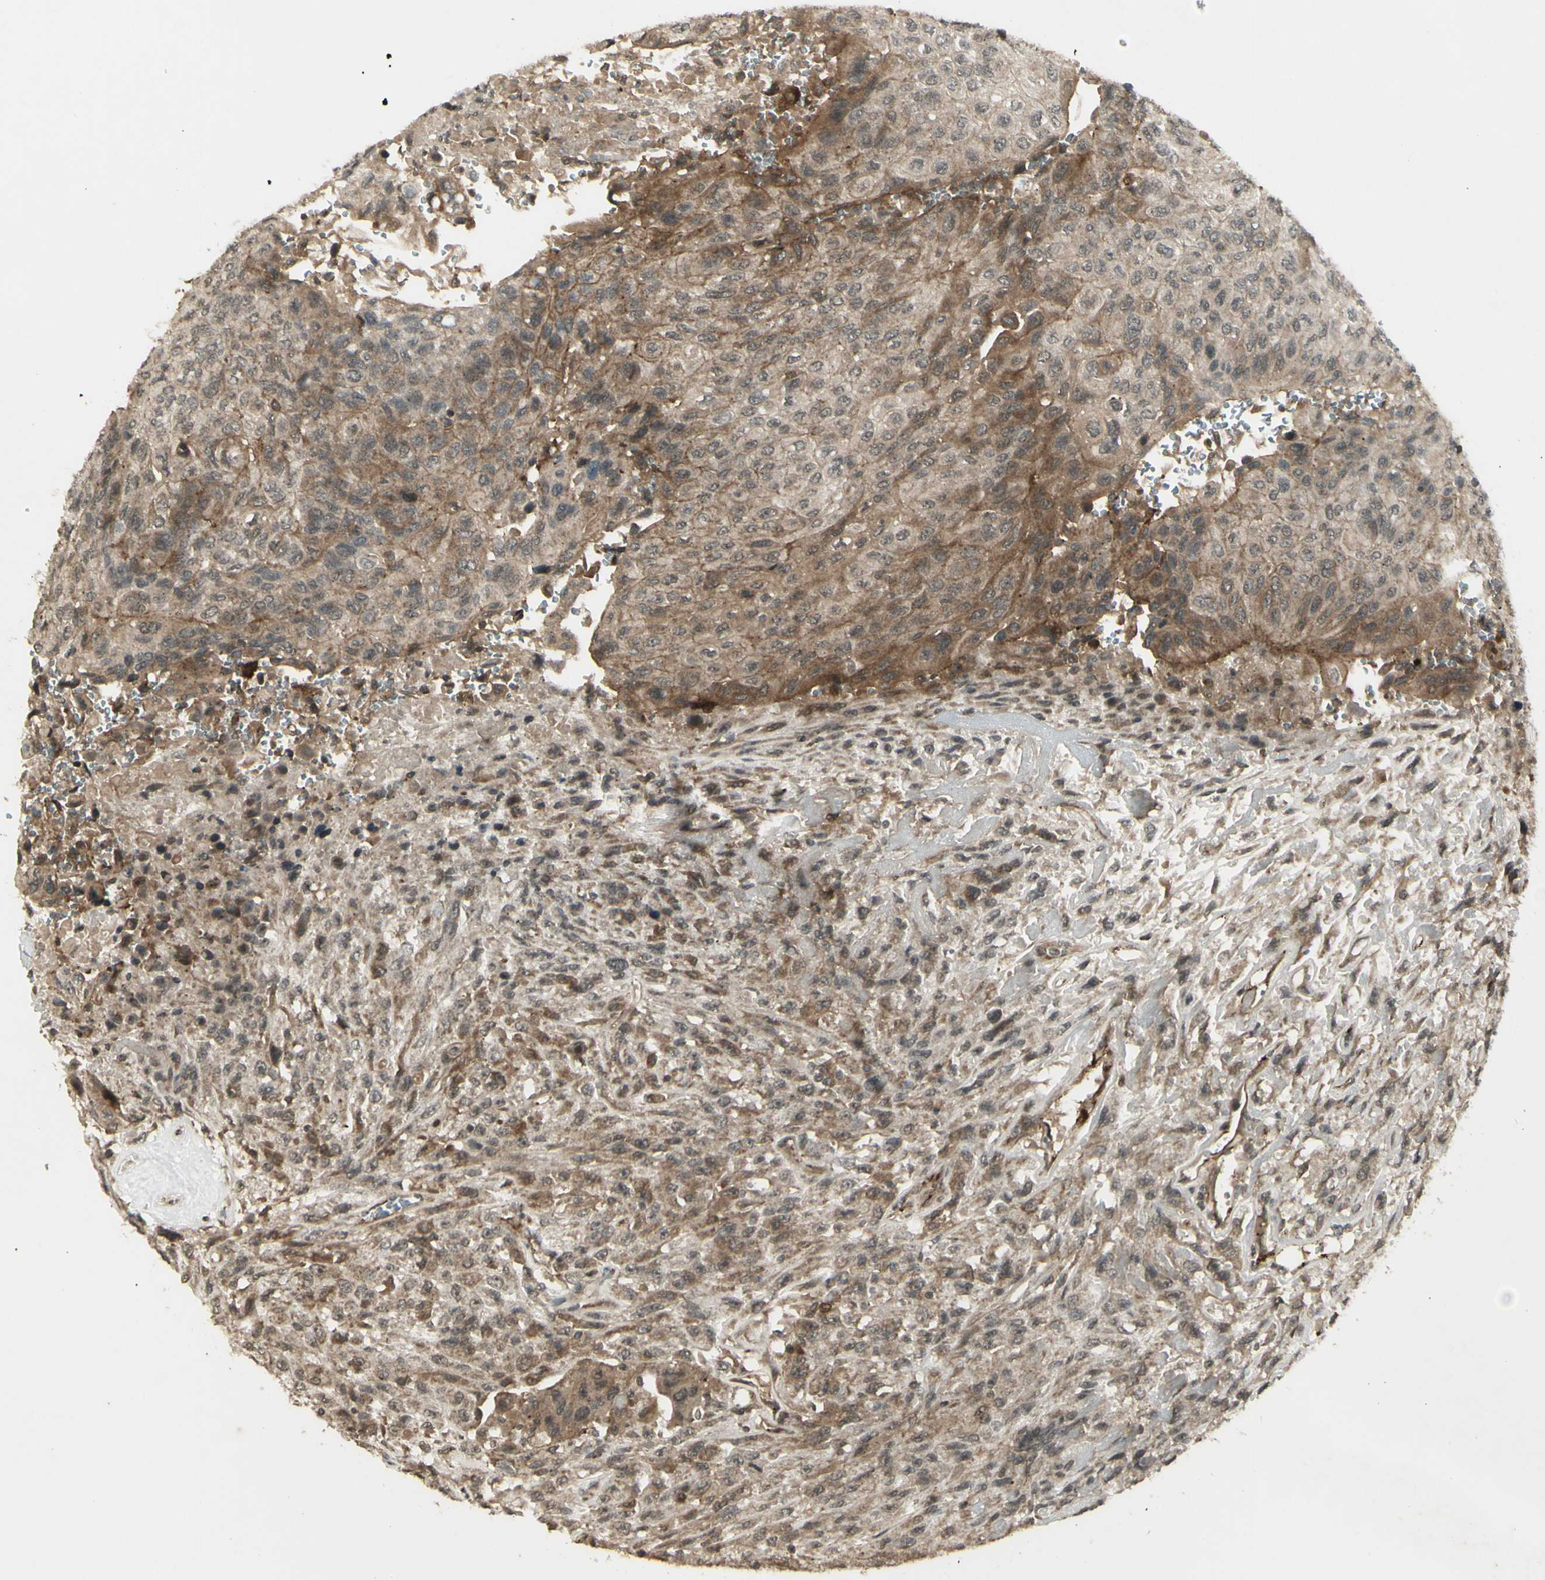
{"staining": {"intensity": "moderate", "quantity": "25%-75%", "location": "cytoplasmic/membranous"}, "tissue": "urothelial cancer", "cell_type": "Tumor cells", "image_type": "cancer", "snomed": [{"axis": "morphology", "description": "Urothelial carcinoma, High grade"}, {"axis": "topography", "description": "Urinary bladder"}], "caption": "The image exhibits a brown stain indicating the presence of a protein in the cytoplasmic/membranous of tumor cells in high-grade urothelial carcinoma.", "gene": "BLNK", "patient": {"sex": "male", "age": 66}}